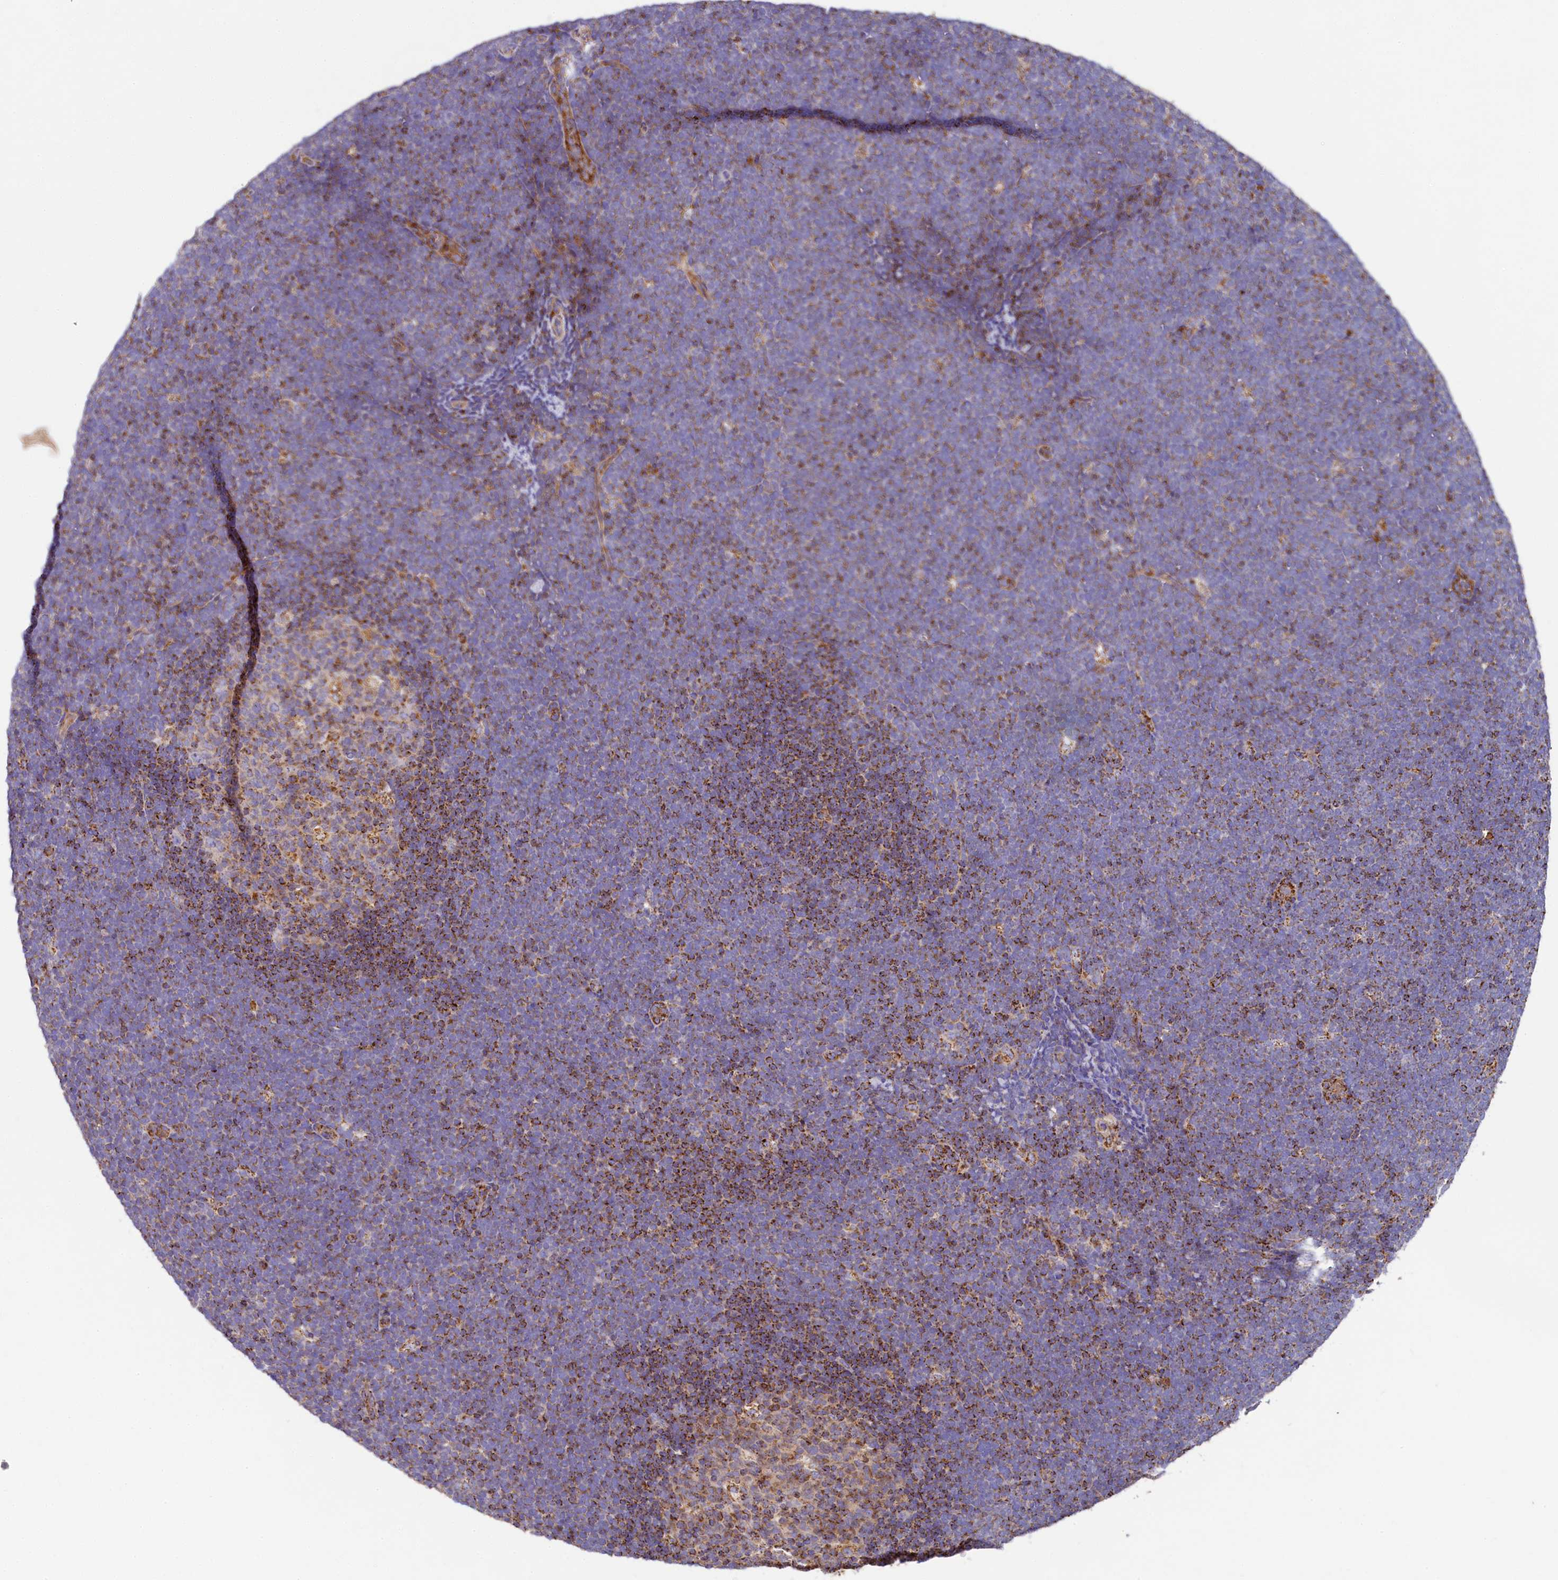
{"staining": {"intensity": "moderate", "quantity": "25%-75%", "location": "cytoplasmic/membranous"}, "tissue": "lymphoma", "cell_type": "Tumor cells", "image_type": "cancer", "snomed": [{"axis": "morphology", "description": "Malignant lymphoma, non-Hodgkin's type, High grade"}, {"axis": "topography", "description": "Lymph node"}], "caption": "Immunohistochemistry (IHC) of lymphoma exhibits medium levels of moderate cytoplasmic/membranous staining in approximately 25%-75% of tumor cells.", "gene": "CLYBL", "patient": {"sex": "male", "age": 13}}